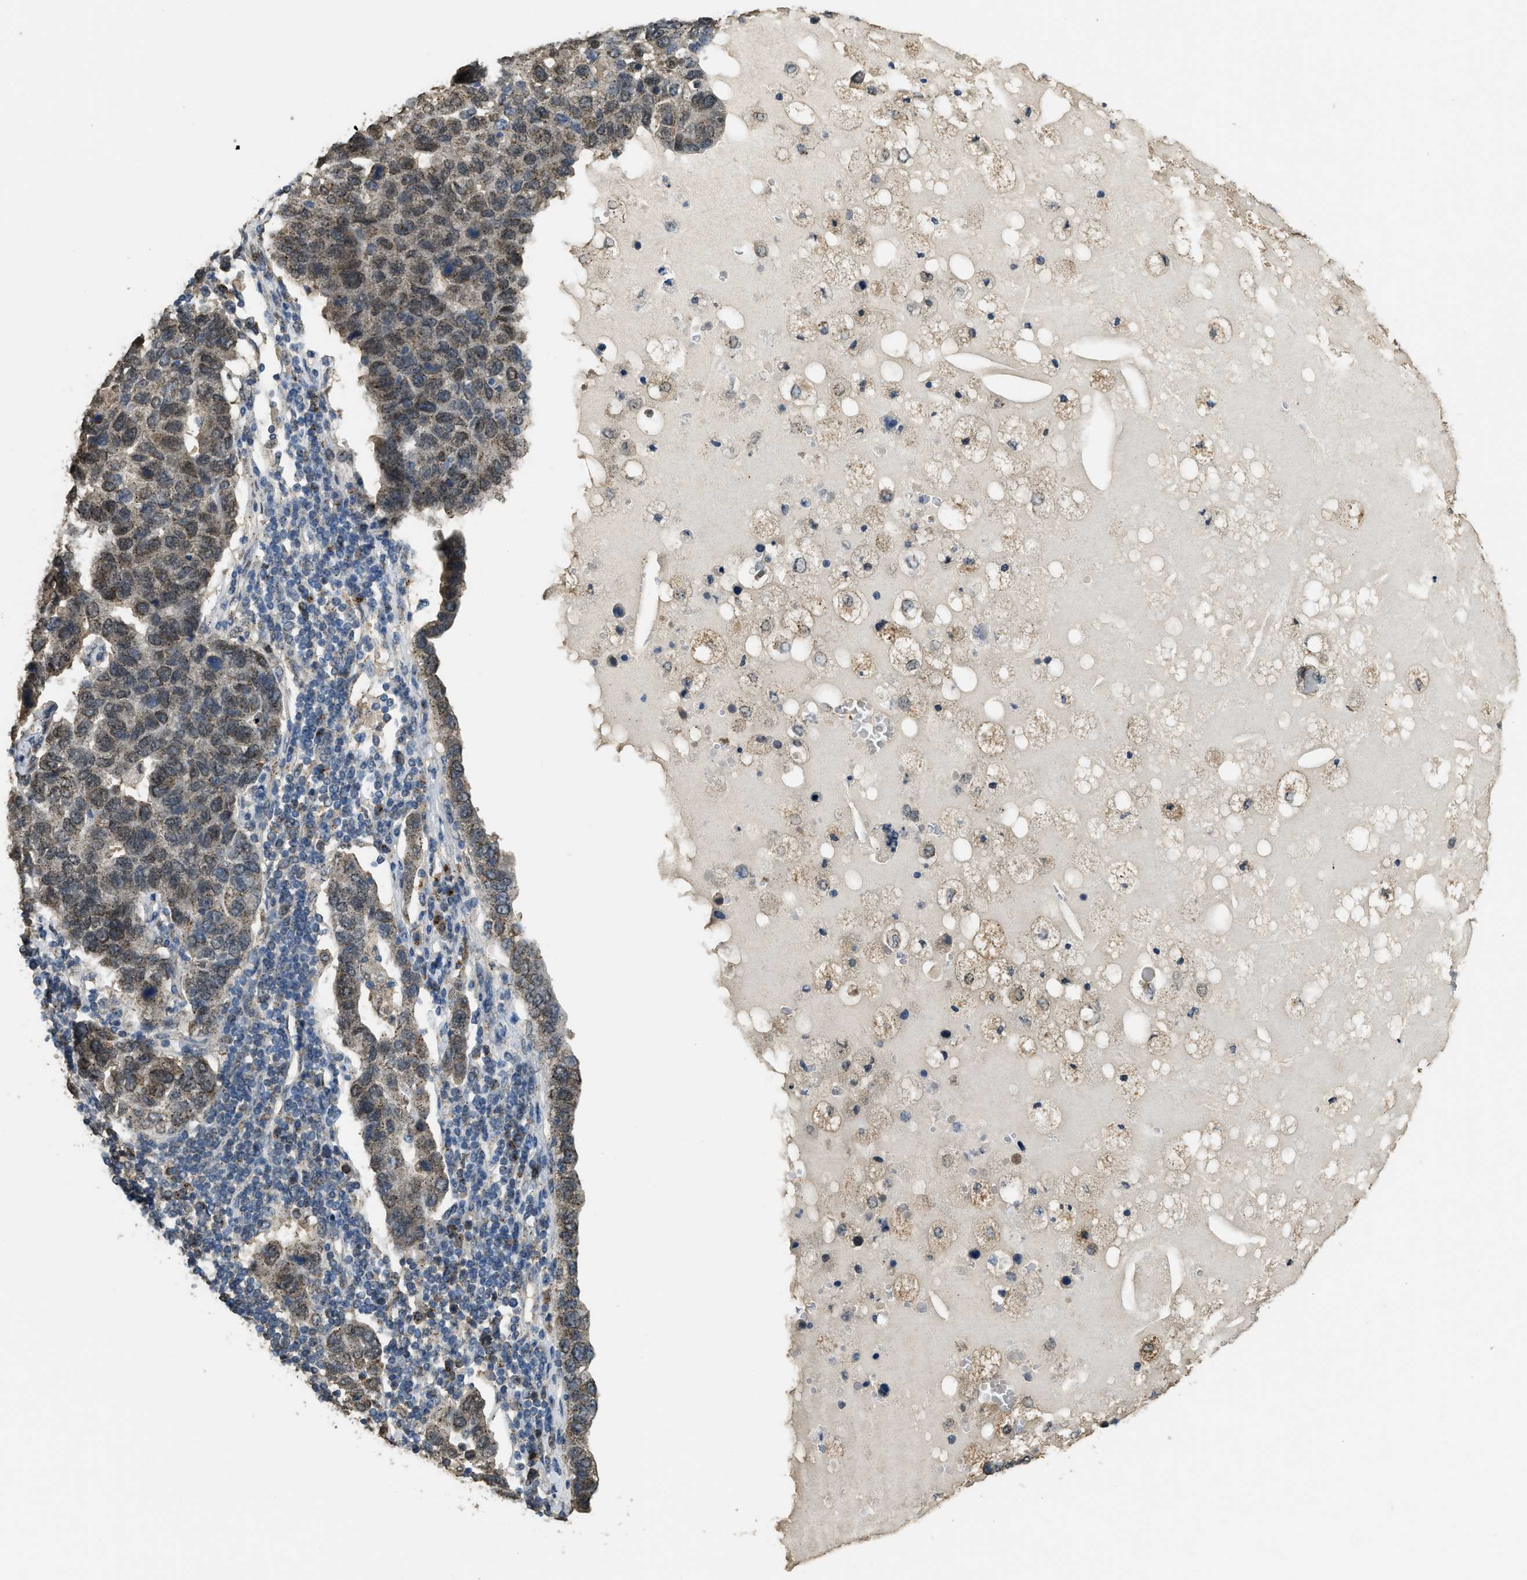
{"staining": {"intensity": "moderate", "quantity": ">75%", "location": "cytoplasmic/membranous"}, "tissue": "pancreatic cancer", "cell_type": "Tumor cells", "image_type": "cancer", "snomed": [{"axis": "morphology", "description": "Adenocarcinoma, NOS"}, {"axis": "topography", "description": "Pancreas"}], "caption": "The immunohistochemical stain highlights moderate cytoplasmic/membranous expression in tumor cells of pancreatic cancer tissue.", "gene": "IPO7", "patient": {"sex": "female", "age": 61}}